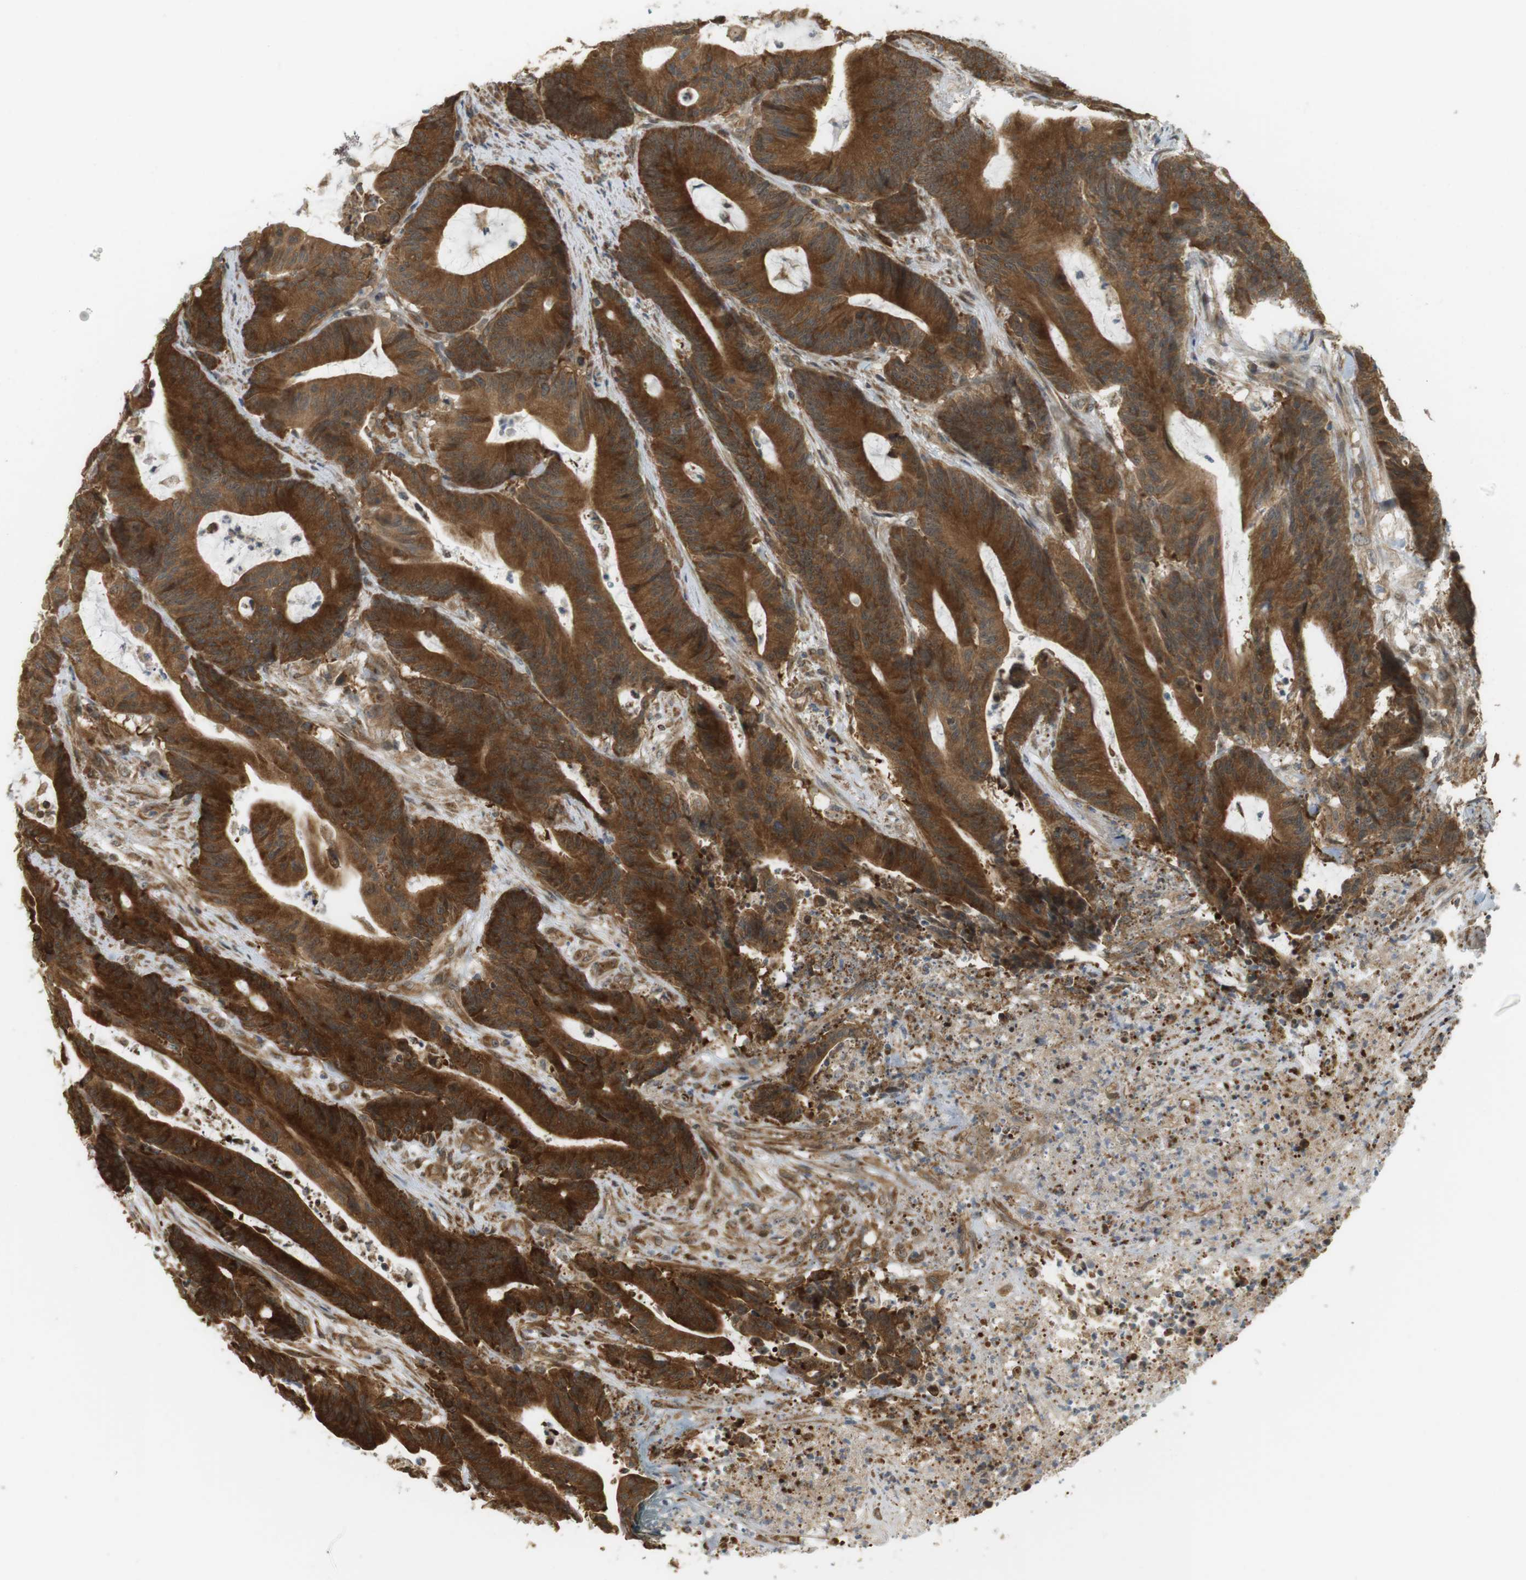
{"staining": {"intensity": "strong", "quantity": ">75%", "location": "cytoplasmic/membranous,nuclear"}, "tissue": "colorectal cancer", "cell_type": "Tumor cells", "image_type": "cancer", "snomed": [{"axis": "morphology", "description": "Adenocarcinoma, NOS"}, {"axis": "topography", "description": "Colon"}], "caption": "Immunohistochemistry staining of colorectal cancer (adenocarcinoma), which demonstrates high levels of strong cytoplasmic/membranous and nuclear staining in approximately >75% of tumor cells indicating strong cytoplasmic/membranous and nuclear protein staining. The staining was performed using DAB (brown) for protein detection and nuclei were counterstained in hematoxylin (blue).", "gene": "PA2G4", "patient": {"sex": "female", "age": 84}}